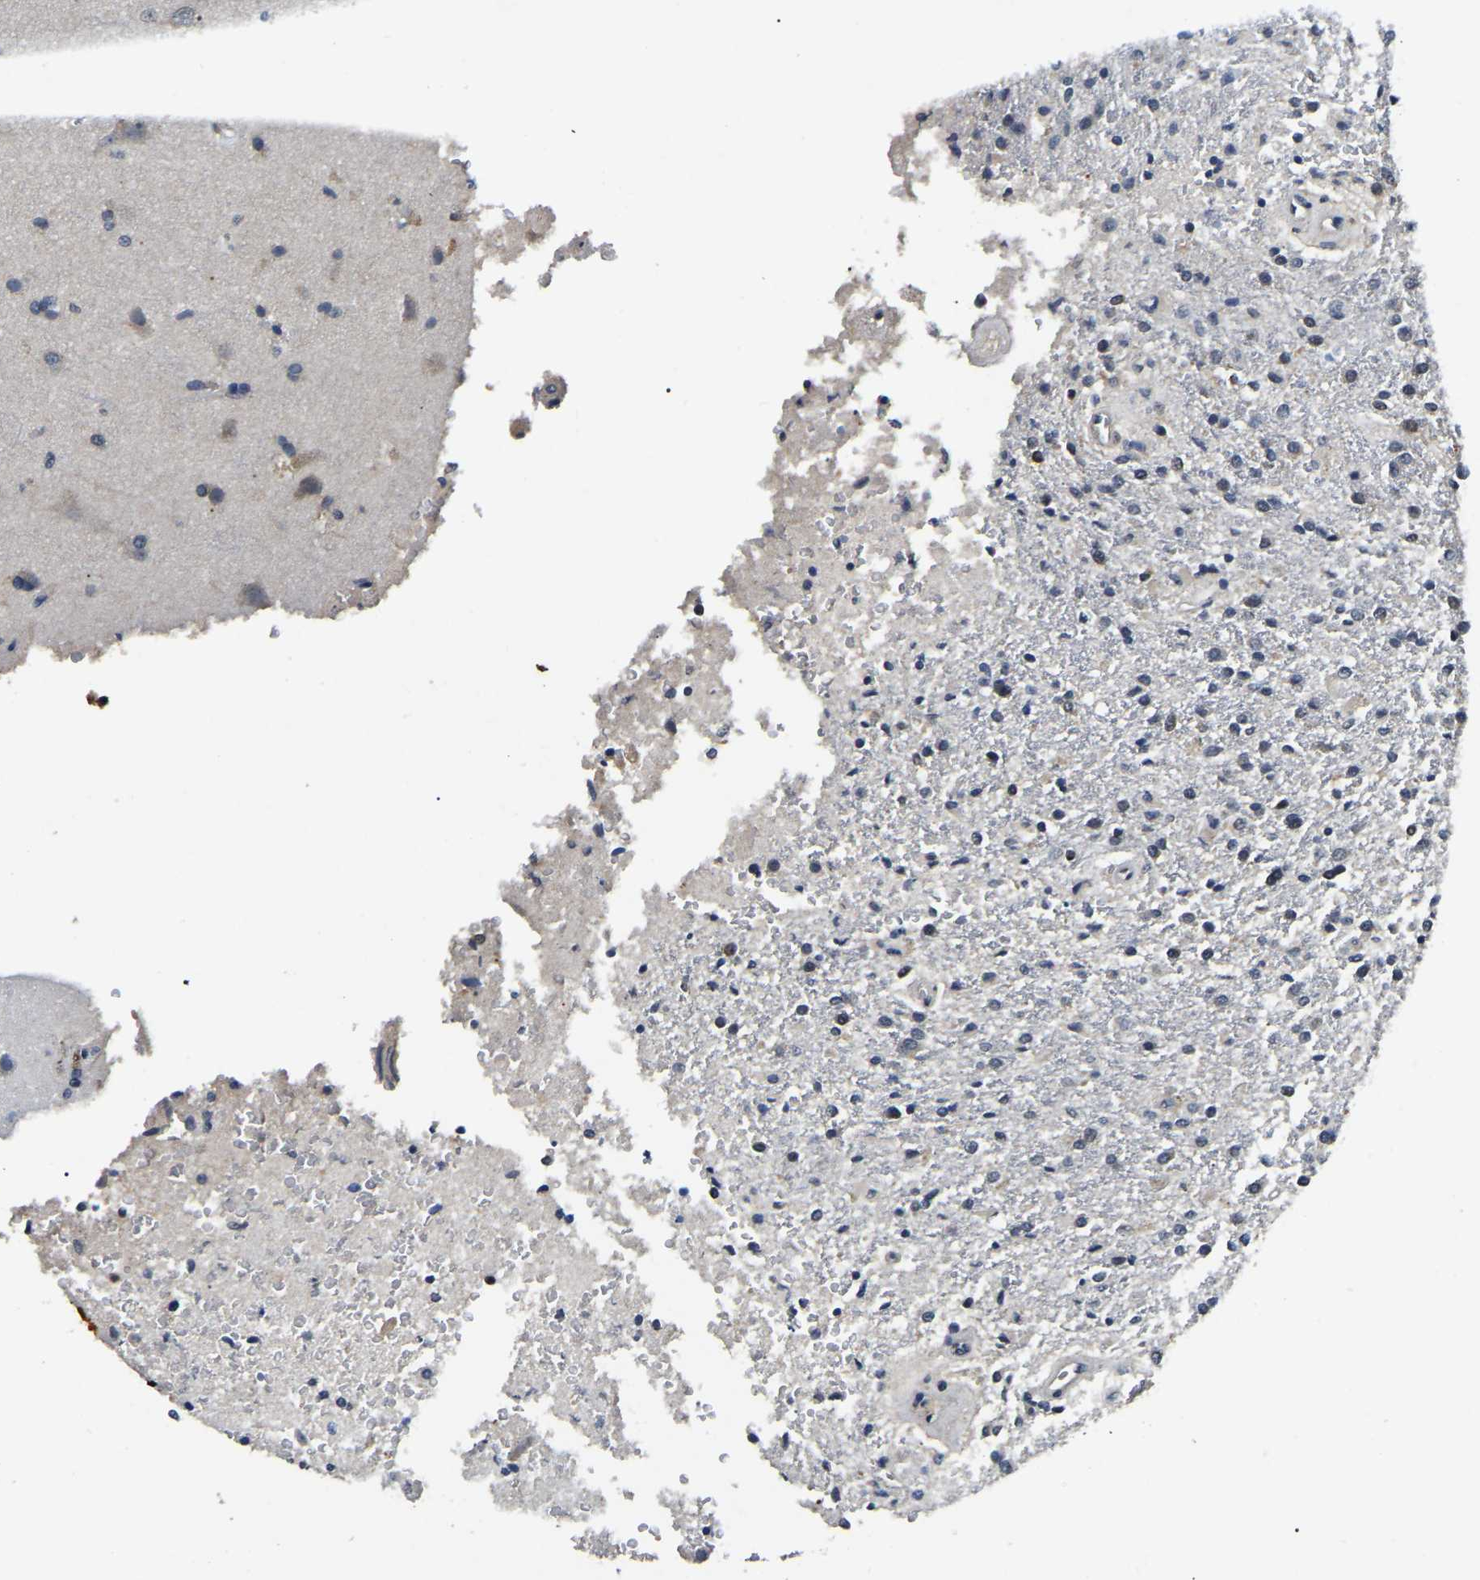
{"staining": {"intensity": "negative", "quantity": "none", "location": "none"}, "tissue": "glioma", "cell_type": "Tumor cells", "image_type": "cancer", "snomed": [{"axis": "morphology", "description": "Normal tissue, NOS"}, {"axis": "morphology", "description": "Glioma, malignant, High grade"}, {"axis": "topography", "description": "Cerebral cortex"}], "caption": "Tumor cells show no significant protein expression in malignant glioma (high-grade). (Stains: DAB (3,3'-diaminobenzidine) IHC with hematoxylin counter stain, Microscopy: brightfield microscopy at high magnification).", "gene": "RBM28", "patient": {"sex": "male", "age": 77}}